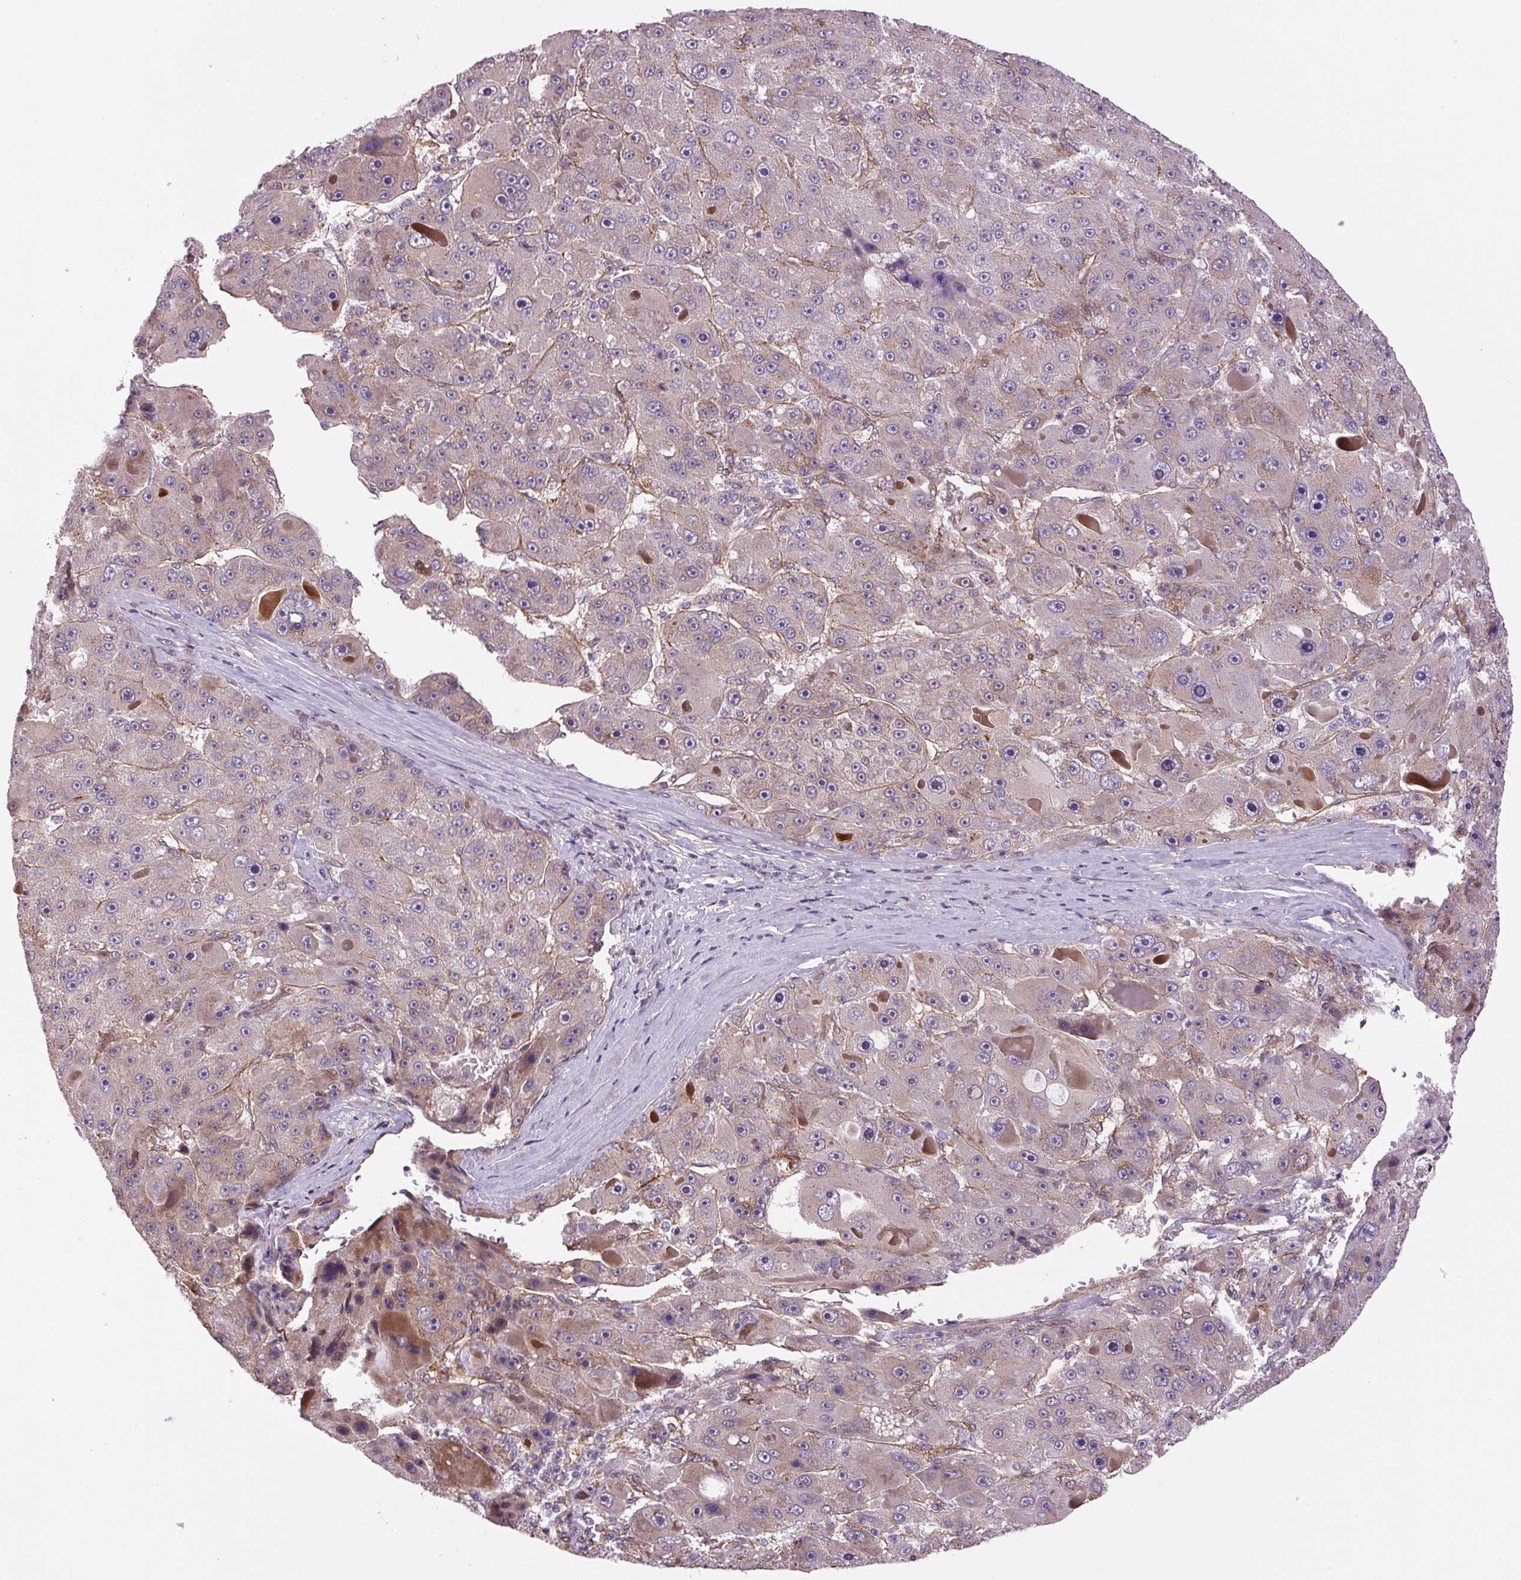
{"staining": {"intensity": "weak", "quantity": "25%-75%", "location": "cytoplasmic/membranous"}, "tissue": "liver cancer", "cell_type": "Tumor cells", "image_type": "cancer", "snomed": [{"axis": "morphology", "description": "Carcinoma, Hepatocellular, NOS"}, {"axis": "topography", "description": "Liver"}], "caption": "This histopathology image shows immunohistochemistry (IHC) staining of liver hepatocellular carcinoma, with low weak cytoplasmic/membranous expression in about 25%-75% of tumor cells.", "gene": "SEPTIN10", "patient": {"sex": "male", "age": 76}}